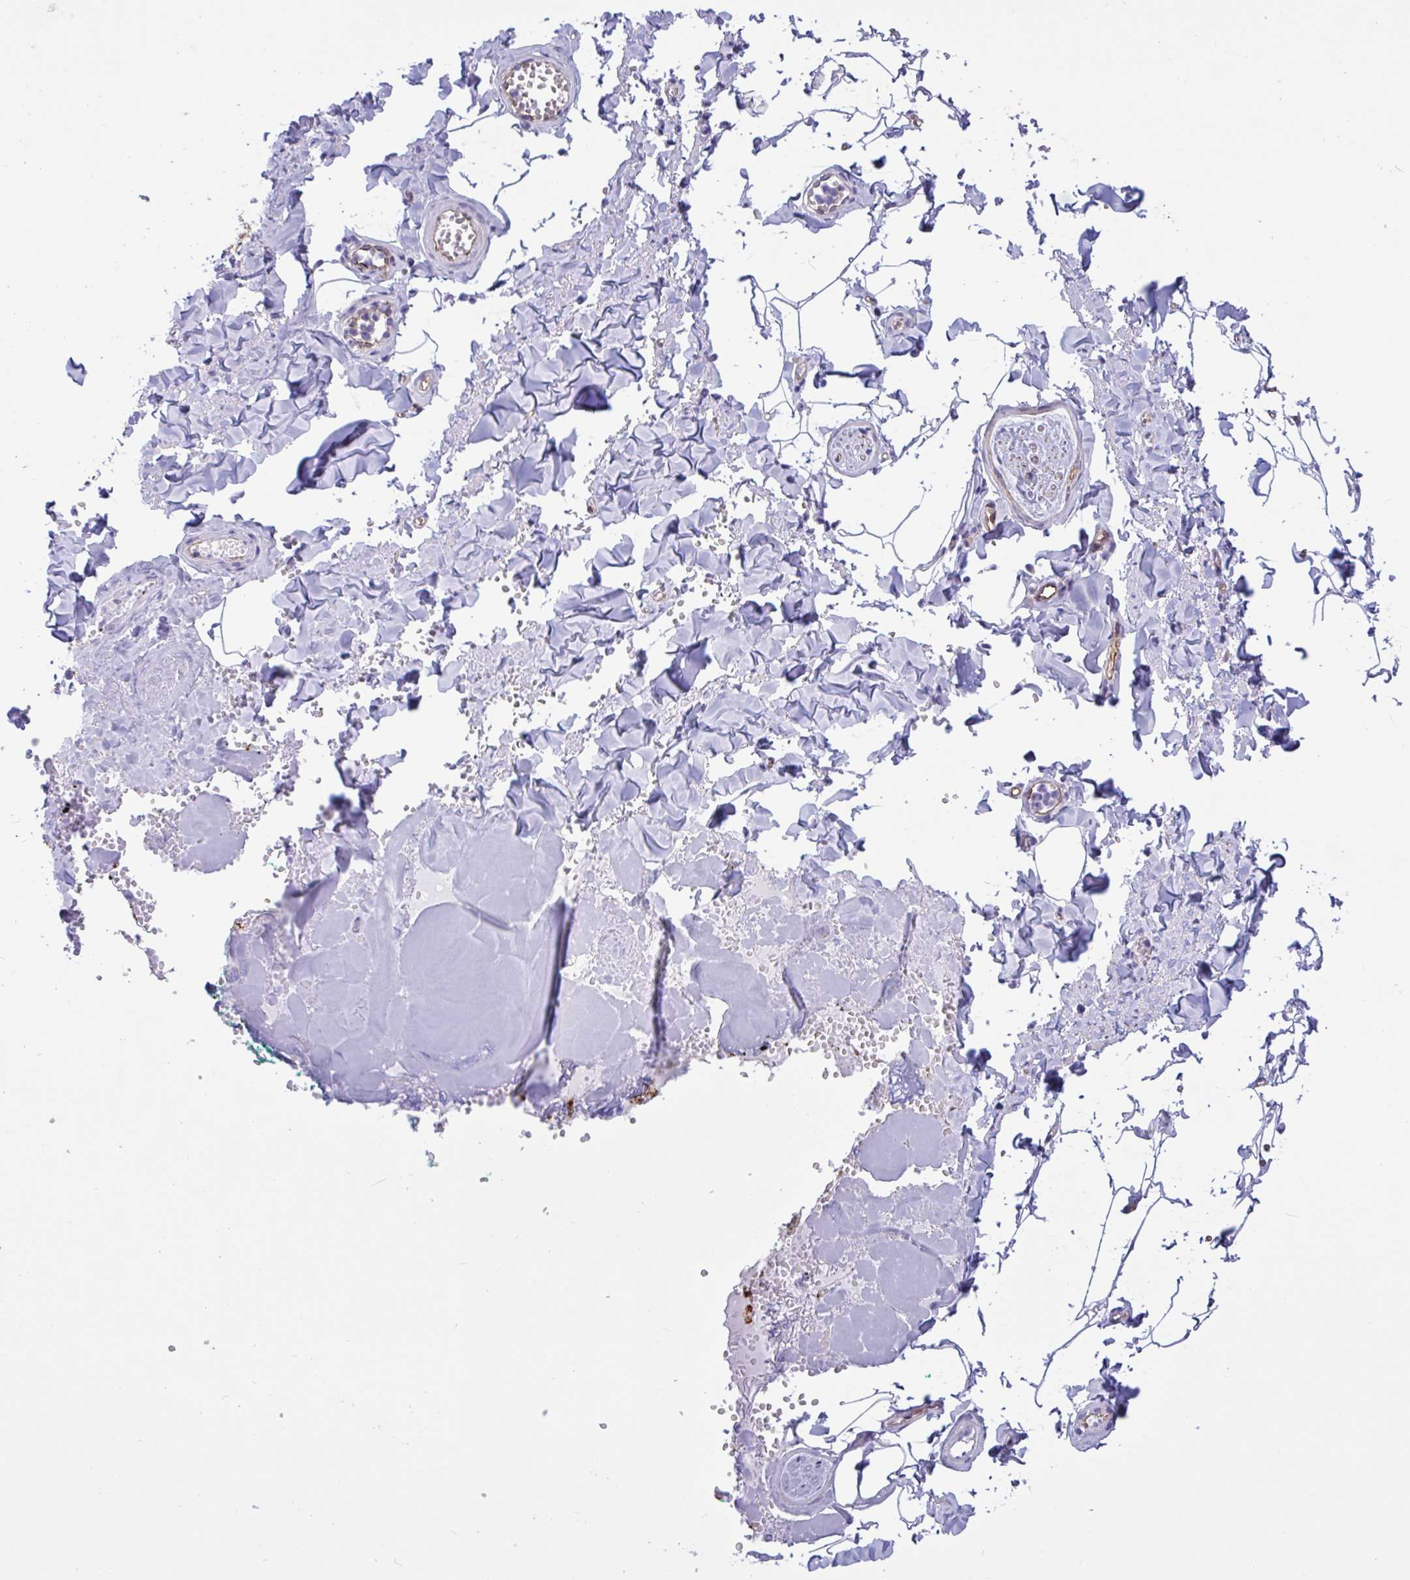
{"staining": {"intensity": "negative", "quantity": "none", "location": "none"}, "tissue": "adipose tissue", "cell_type": "Adipocytes", "image_type": "normal", "snomed": [{"axis": "morphology", "description": "Normal tissue, NOS"}, {"axis": "topography", "description": "Vulva"}, {"axis": "topography", "description": "Peripheral nerve tissue"}], "caption": "There is no significant positivity in adipocytes of adipose tissue. (Immunohistochemistry (ihc), brightfield microscopy, high magnification).", "gene": "RPL22L1", "patient": {"sex": "female", "age": 66}}